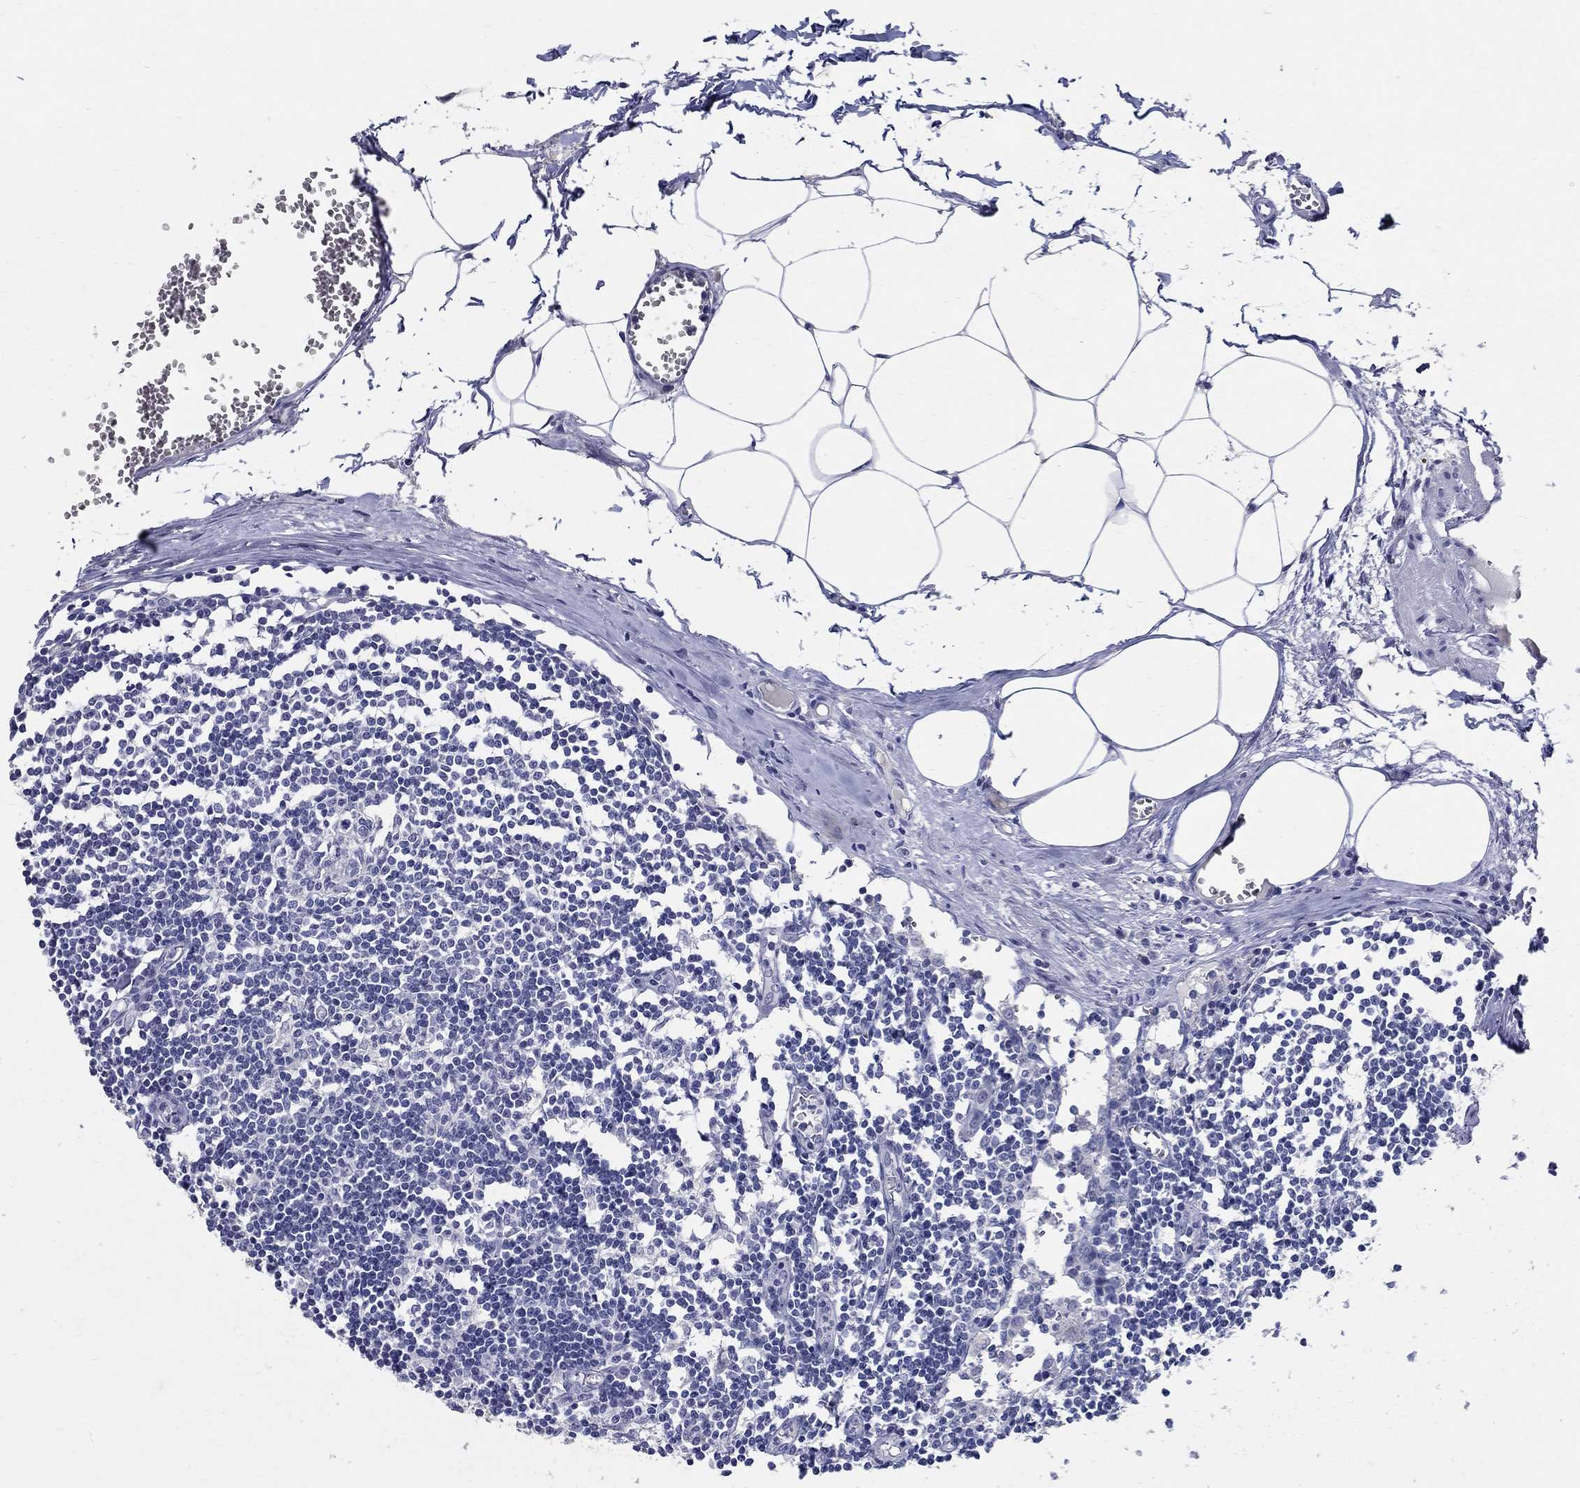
{"staining": {"intensity": "negative", "quantity": "none", "location": "none"}, "tissue": "lymph node", "cell_type": "Germinal center cells", "image_type": "normal", "snomed": [{"axis": "morphology", "description": "Normal tissue, NOS"}, {"axis": "topography", "description": "Lymph node"}], "caption": "The immunohistochemistry photomicrograph has no significant staining in germinal center cells of lymph node.", "gene": "SOX2", "patient": {"sex": "male", "age": 59}}